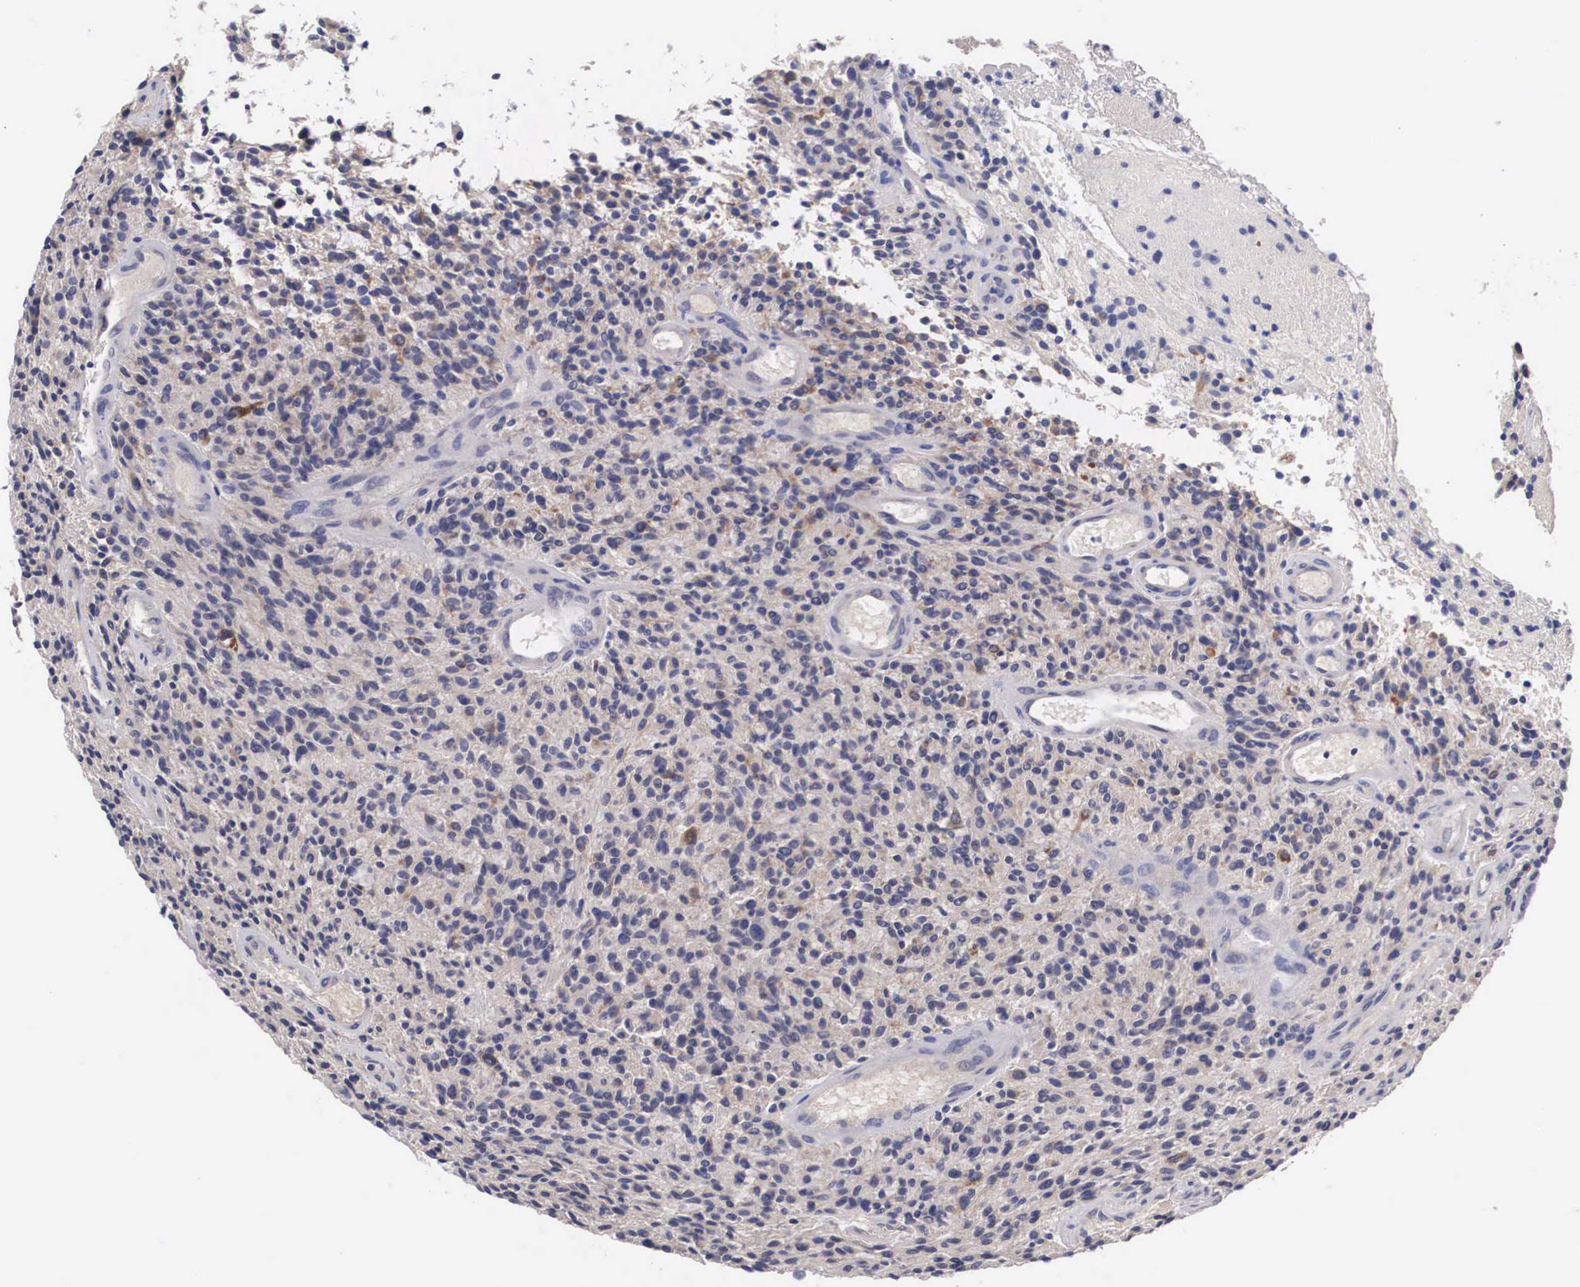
{"staining": {"intensity": "weak", "quantity": ">75%", "location": "cytoplasmic/membranous"}, "tissue": "glioma", "cell_type": "Tumor cells", "image_type": "cancer", "snomed": [{"axis": "morphology", "description": "Glioma, malignant, High grade"}, {"axis": "topography", "description": "Brain"}], "caption": "High-grade glioma (malignant) tissue shows weak cytoplasmic/membranous expression in about >75% of tumor cells, visualized by immunohistochemistry.", "gene": "ABHD4", "patient": {"sex": "female", "age": 13}}